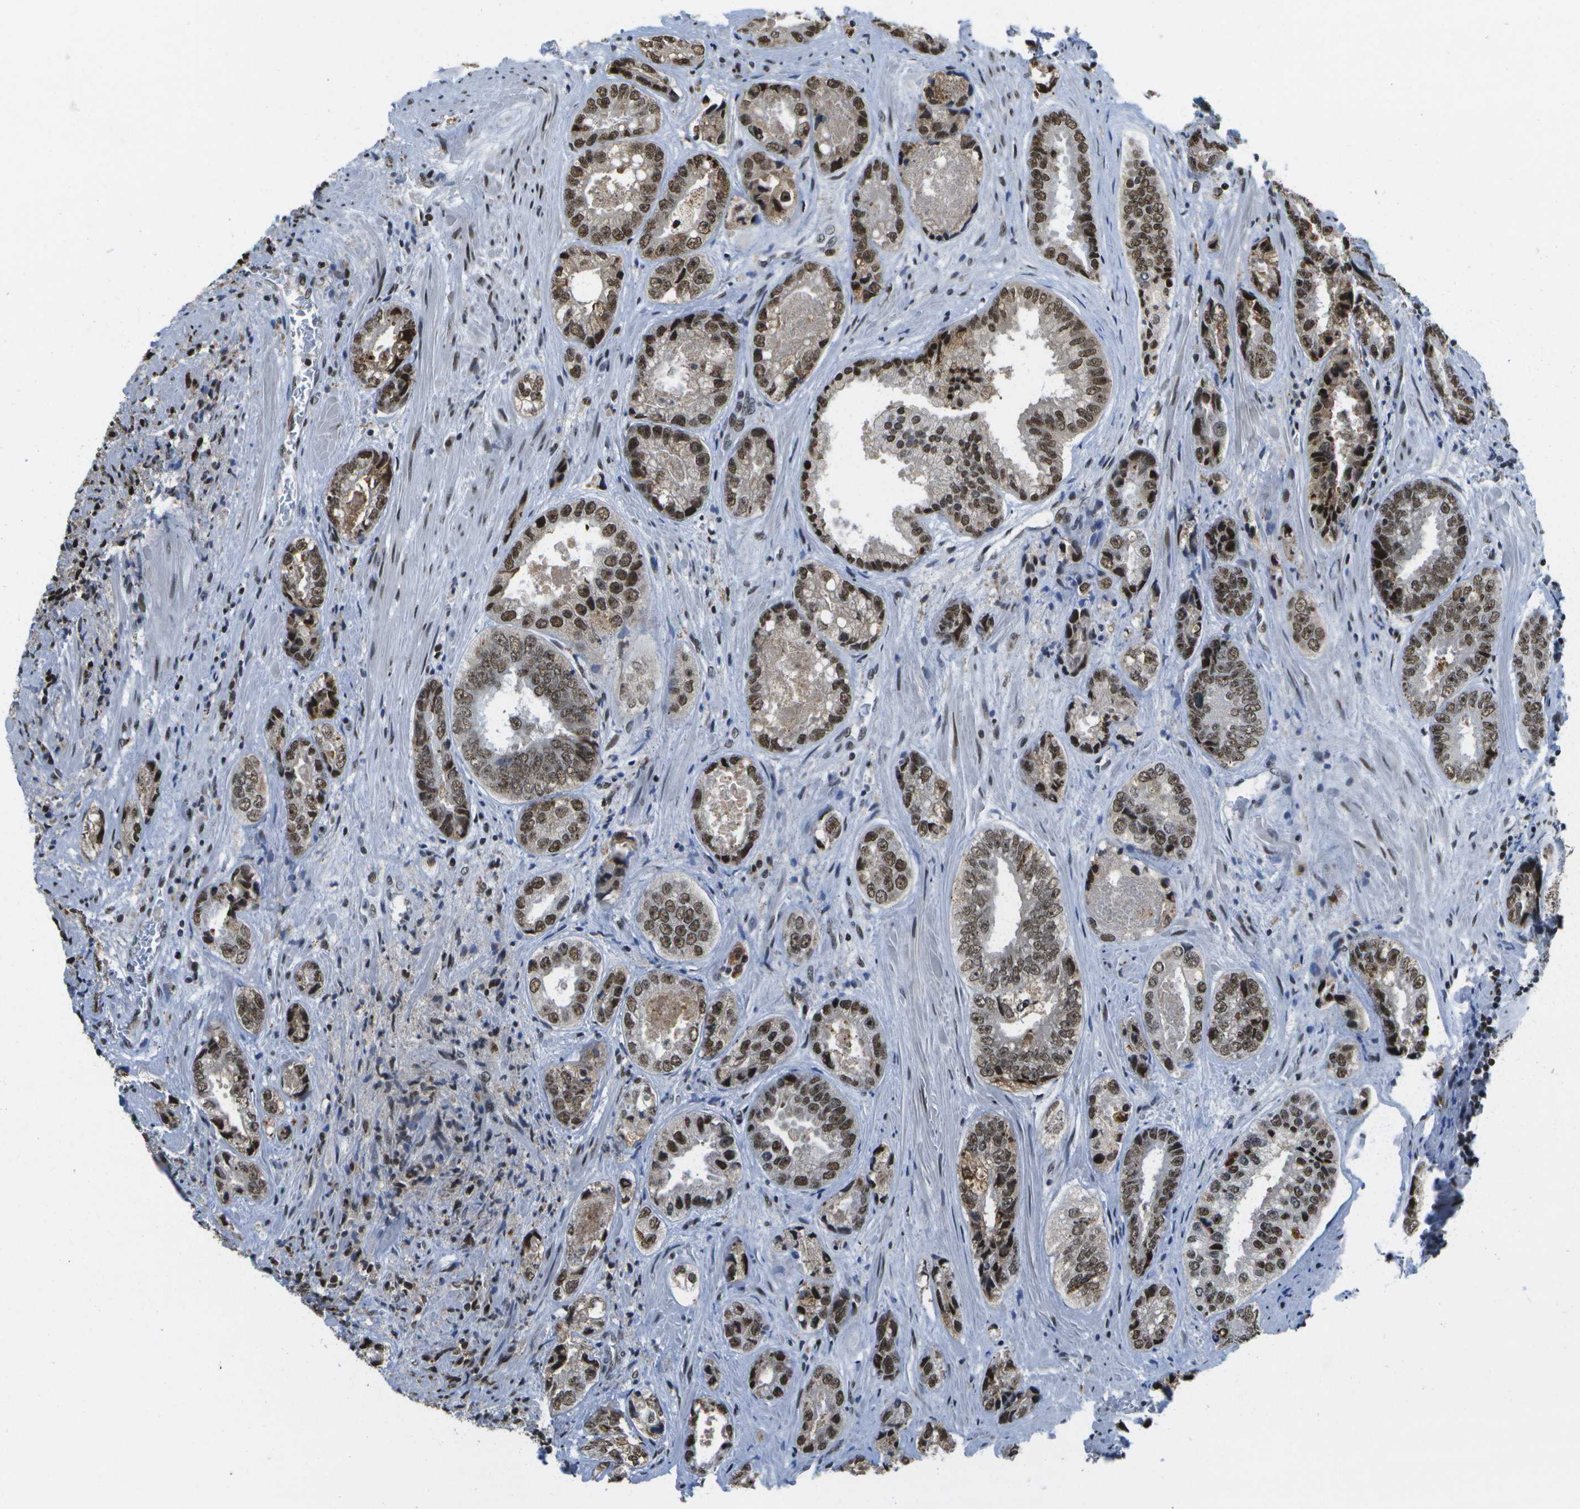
{"staining": {"intensity": "strong", "quantity": ">75%", "location": "nuclear"}, "tissue": "prostate cancer", "cell_type": "Tumor cells", "image_type": "cancer", "snomed": [{"axis": "morphology", "description": "Adenocarcinoma, High grade"}, {"axis": "topography", "description": "Prostate"}], "caption": "The photomicrograph reveals immunohistochemical staining of prostate cancer (high-grade adenocarcinoma). There is strong nuclear staining is appreciated in about >75% of tumor cells. Nuclei are stained in blue.", "gene": "NSRP1", "patient": {"sex": "male", "age": 61}}